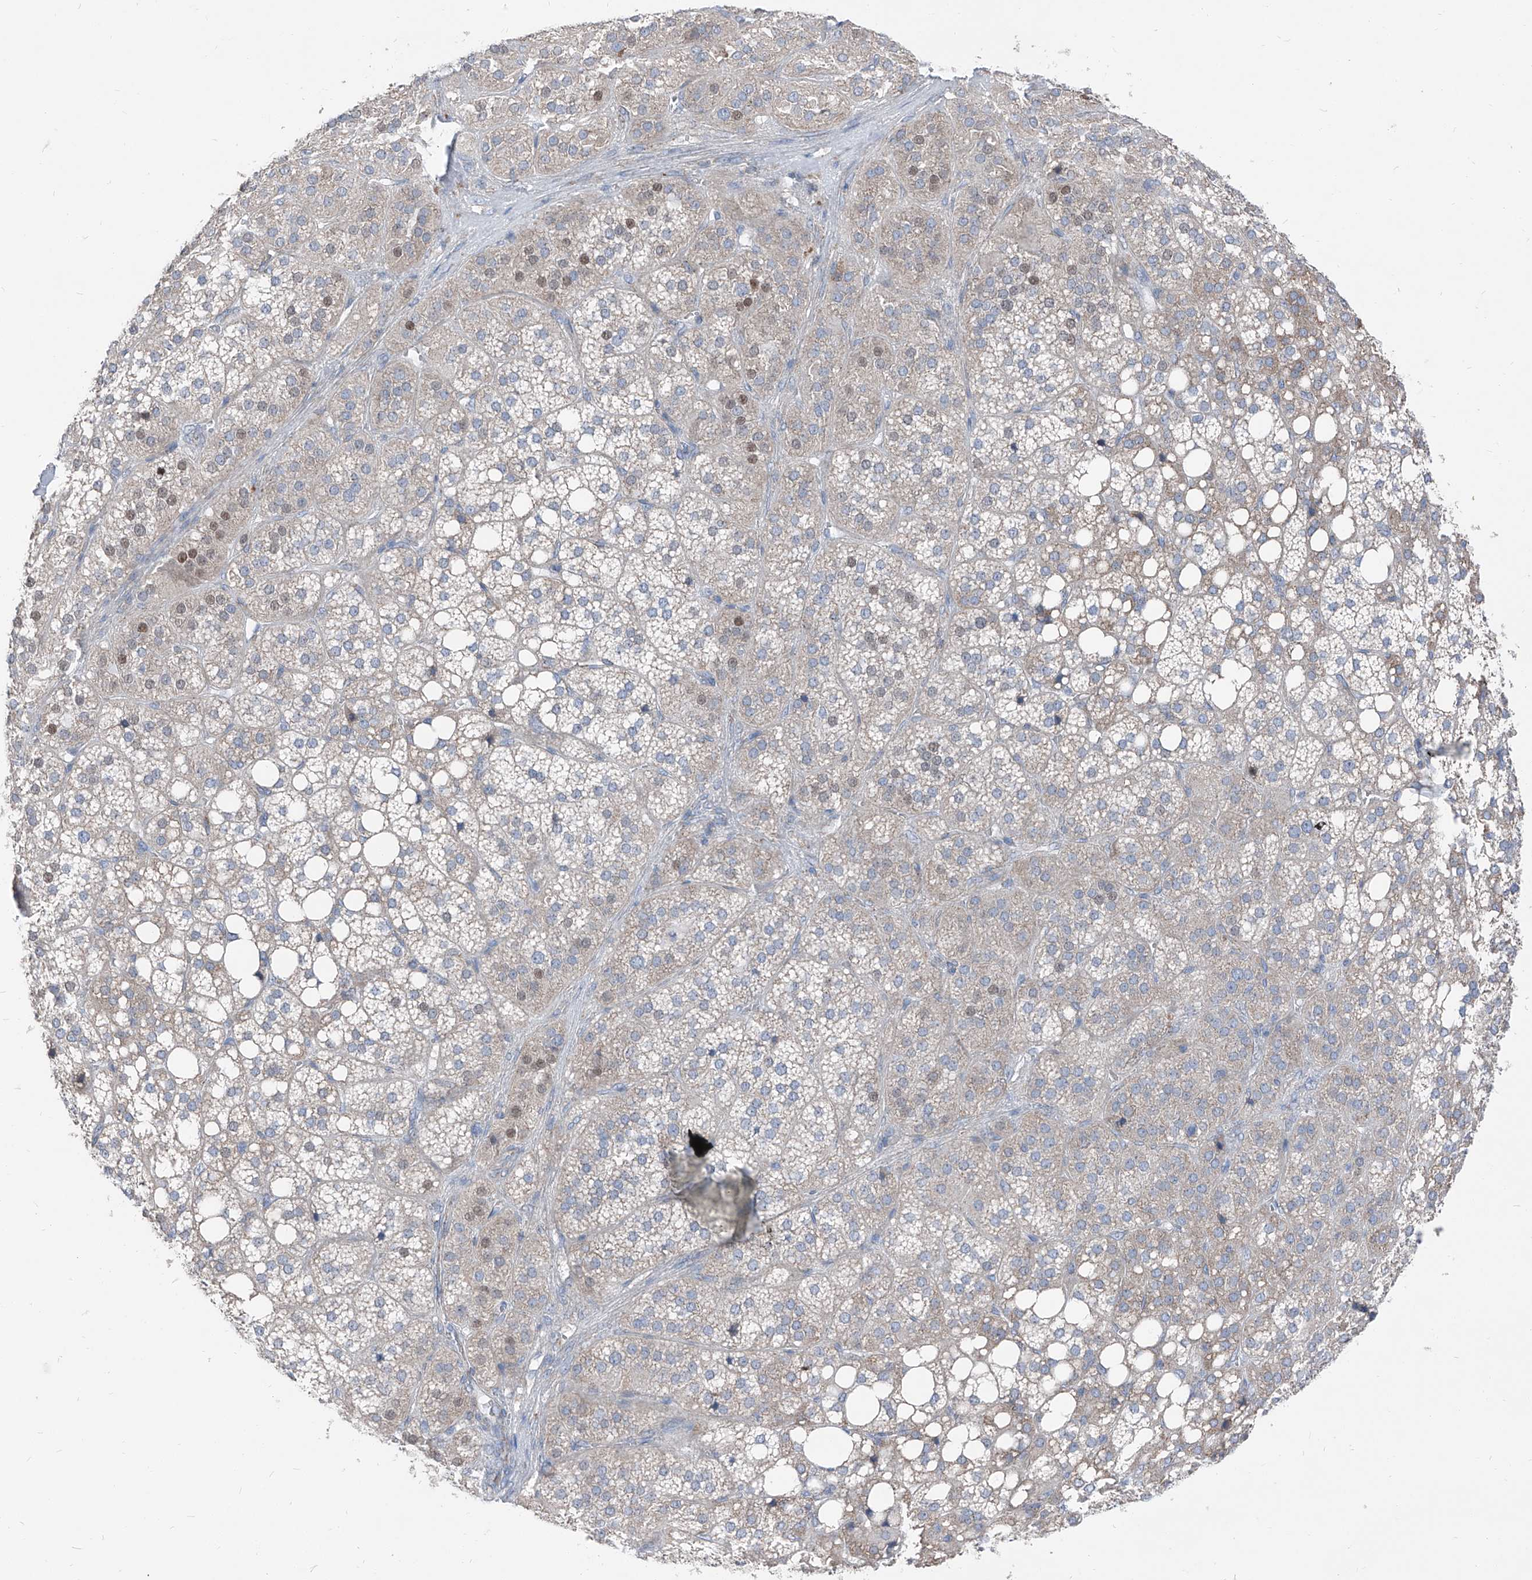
{"staining": {"intensity": "moderate", "quantity": "<25%", "location": "cytoplasmic/membranous,nuclear"}, "tissue": "adrenal gland", "cell_type": "Glandular cells", "image_type": "normal", "snomed": [{"axis": "morphology", "description": "Normal tissue, NOS"}, {"axis": "topography", "description": "Adrenal gland"}], "caption": "The image demonstrates immunohistochemical staining of normal adrenal gland. There is moderate cytoplasmic/membranous,nuclear expression is appreciated in approximately <25% of glandular cells. (brown staining indicates protein expression, while blue staining denotes nuclei).", "gene": "AGPS", "patient": {"sex": "female", "age": 59}}